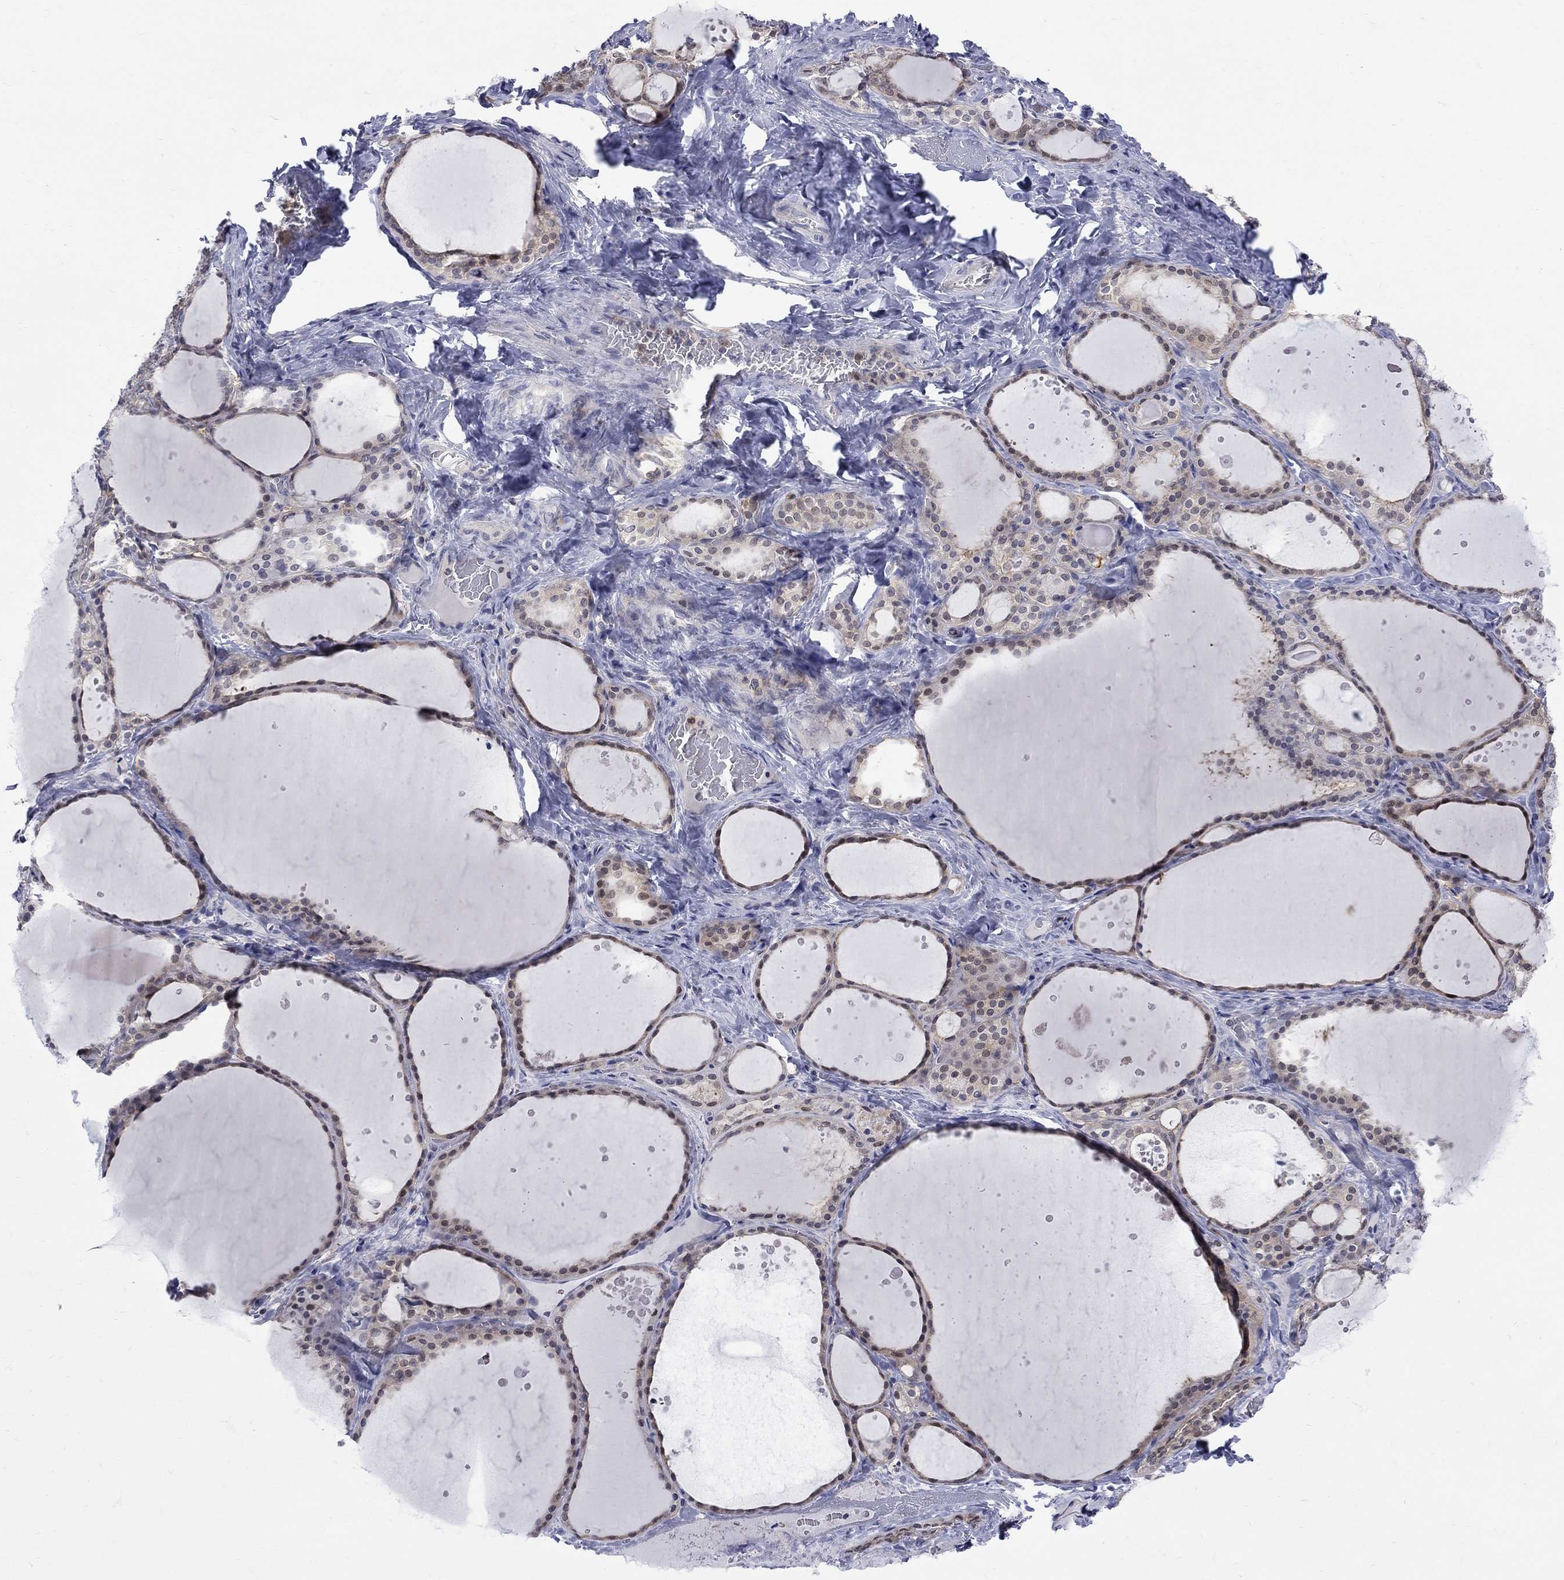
{"staining": {"intensity": "weak", "quantity": "25%-75%", "location": "cytoplasmic/membranous"}, "tissue": "thyroid gland", "cell_type": "Glandular cells", "image_type": "normal", "snomed": [{"axis": "morphology", "description": "Normal tissue, NOS"}, {"axis": "topography", "description": "Thyroid gland"}], "caption": "Immunohistochemical staining of unremarkable human thyroid gland exhibits low levels of weak cytoplasmic/membranous staining in approximately 25%-75% of glandular cells.", "gene": "HKDC1", "patient": {"sex": "male", "age": 63}}